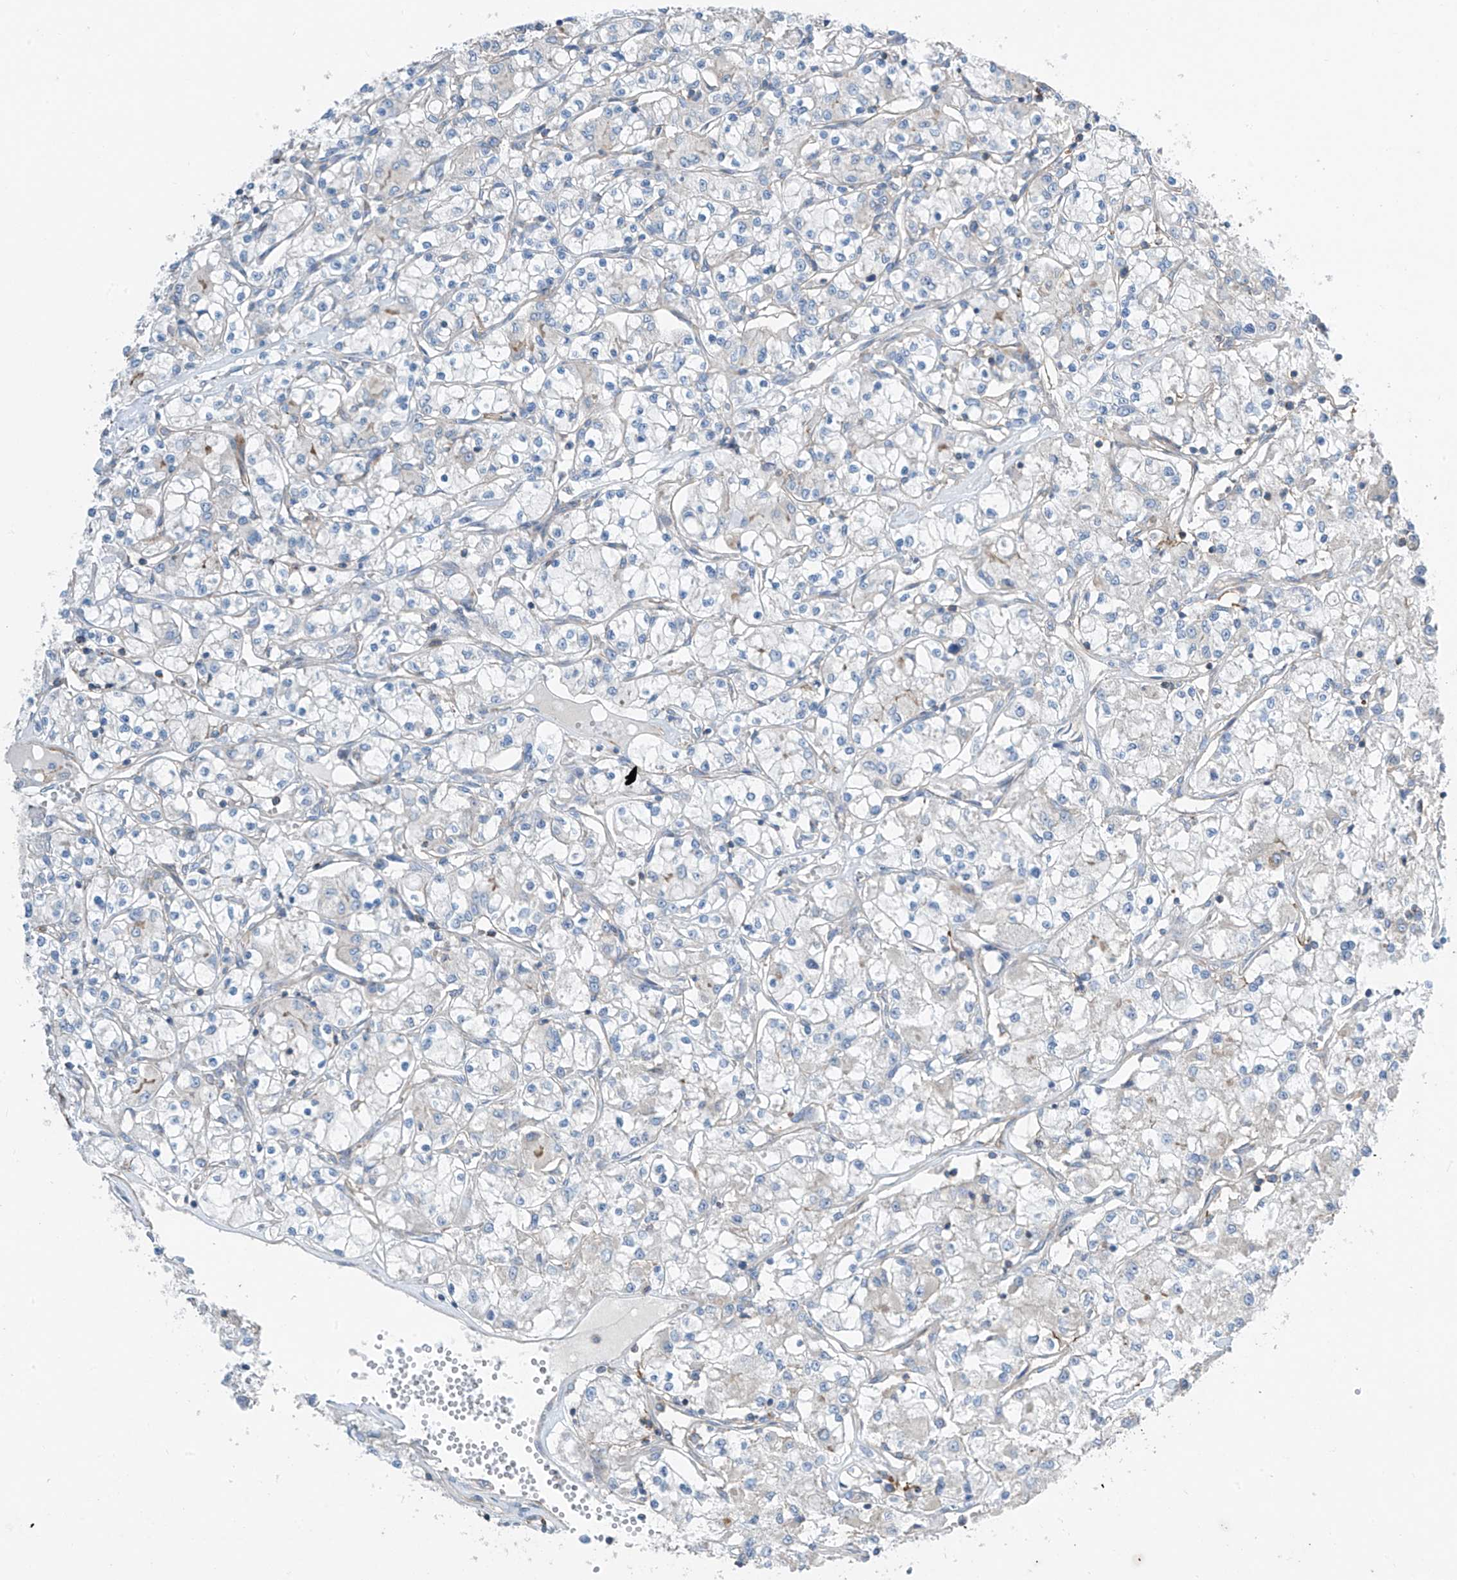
{"staining": {"intensity": "negative", "quantity": "none", "location": "none"}, "tissue": "renal cancer", "cell_type": "Tumor cells", "image_type": "cancer", "snomed": [{"axis": "morphology", "description": "Adenocarcinoma, NOS"}, {"axis": "topography", "description": "Kidney"}], "caption": "Immunohistochemical staining of human renal cancer (adenocarcinoma) exhibits no significant expression in tumor cells.", "gene": "SLC1A5", "patient": {"sex": "female", "age": 59}}